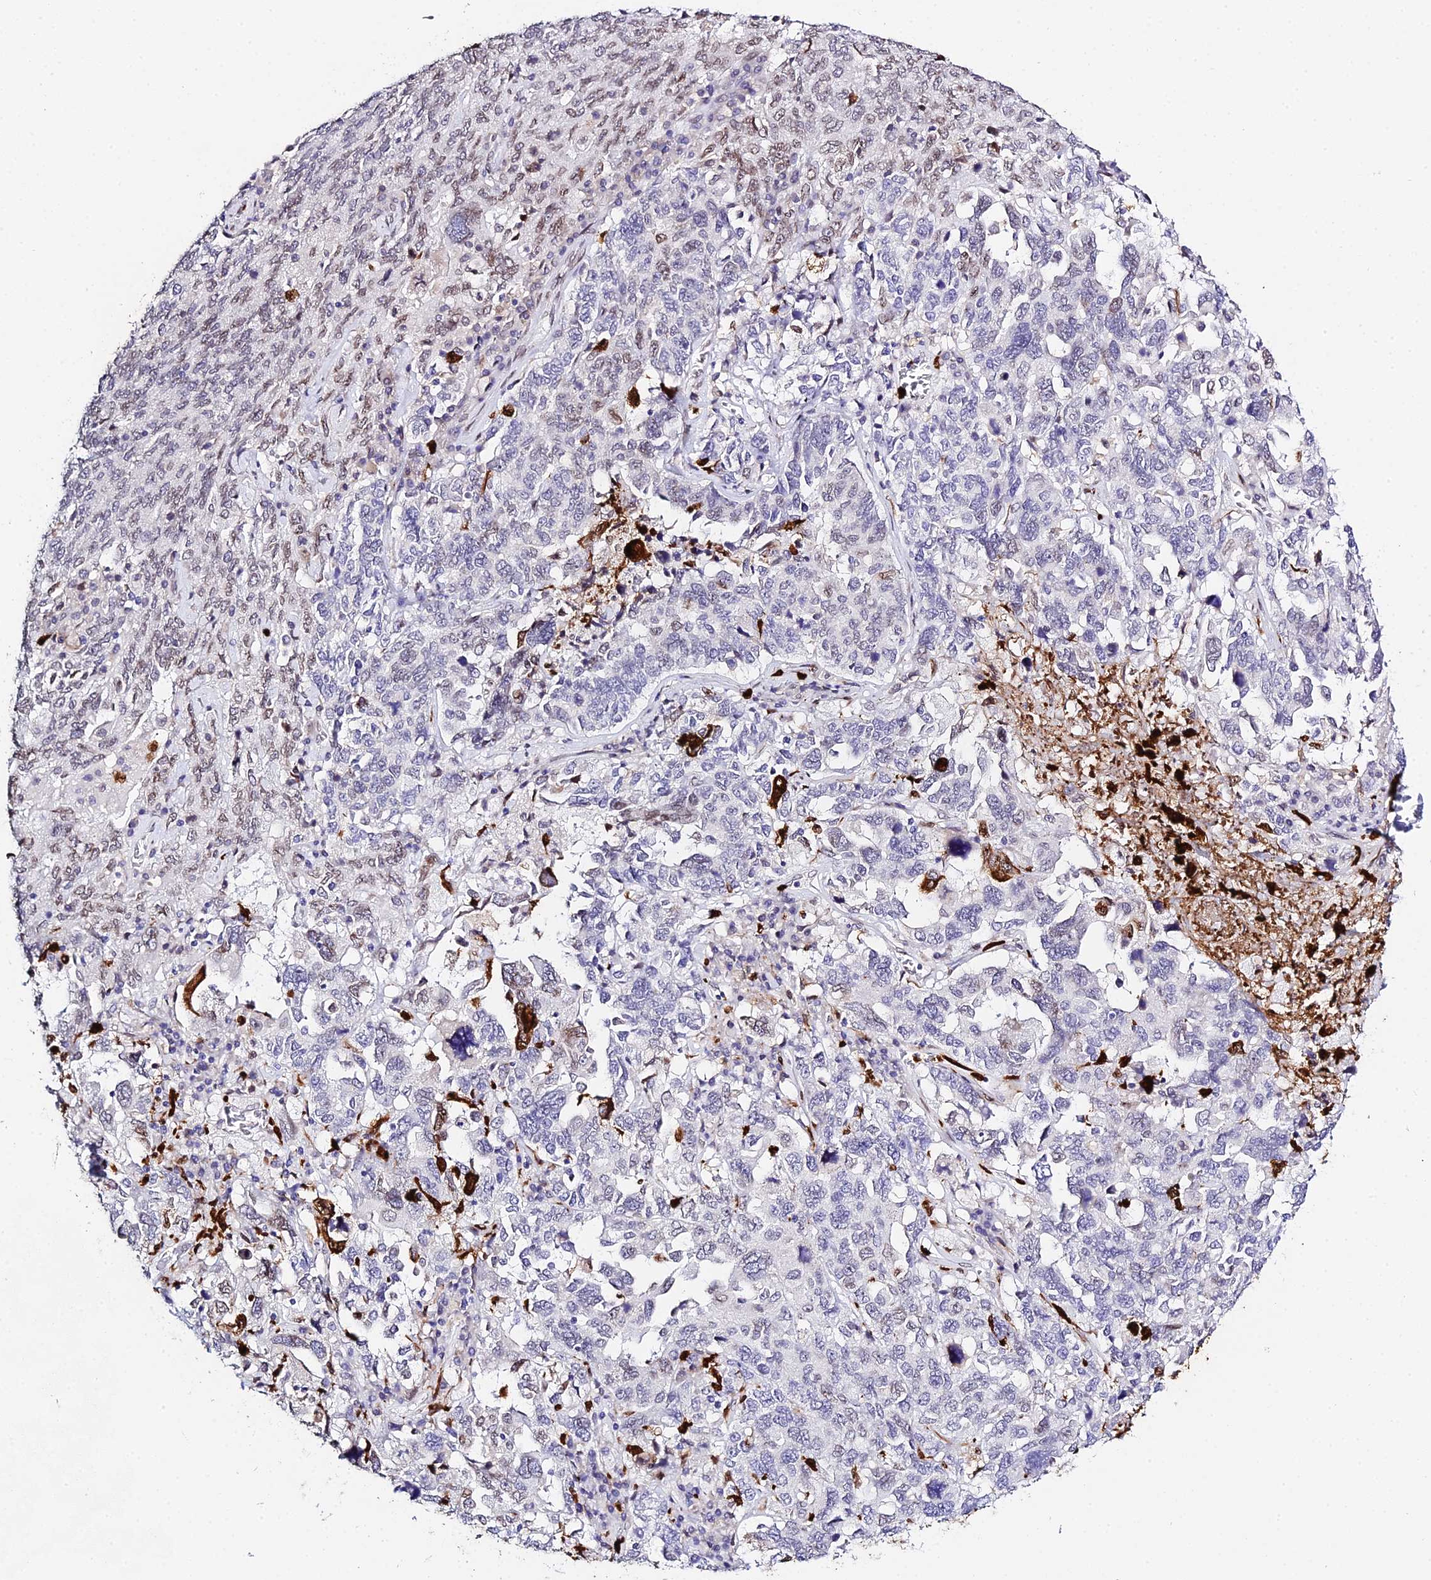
{"staining": {"intensity": "weak", "quantity": "<25%", "location": "nuclear"}, "tissue": "ovarian cancer", "cell_type": "Tumor cells", "image_type": "cancer", "snomed": [{"axis": "morphology", "description": "Carcinoma, endometroid"}, {"axis": "topography", "description": "Ovary"}], "caption": "Immunohistochemistry photomicrograph of neoplastic tissue: ovarian endometroid carcinoma stained with DAB (3,3'-diaminobenzidine) displays no significant protein positivity in tumor cells.", "gene": "MCM10", "patient": {"sex": "female", "age": 62}}